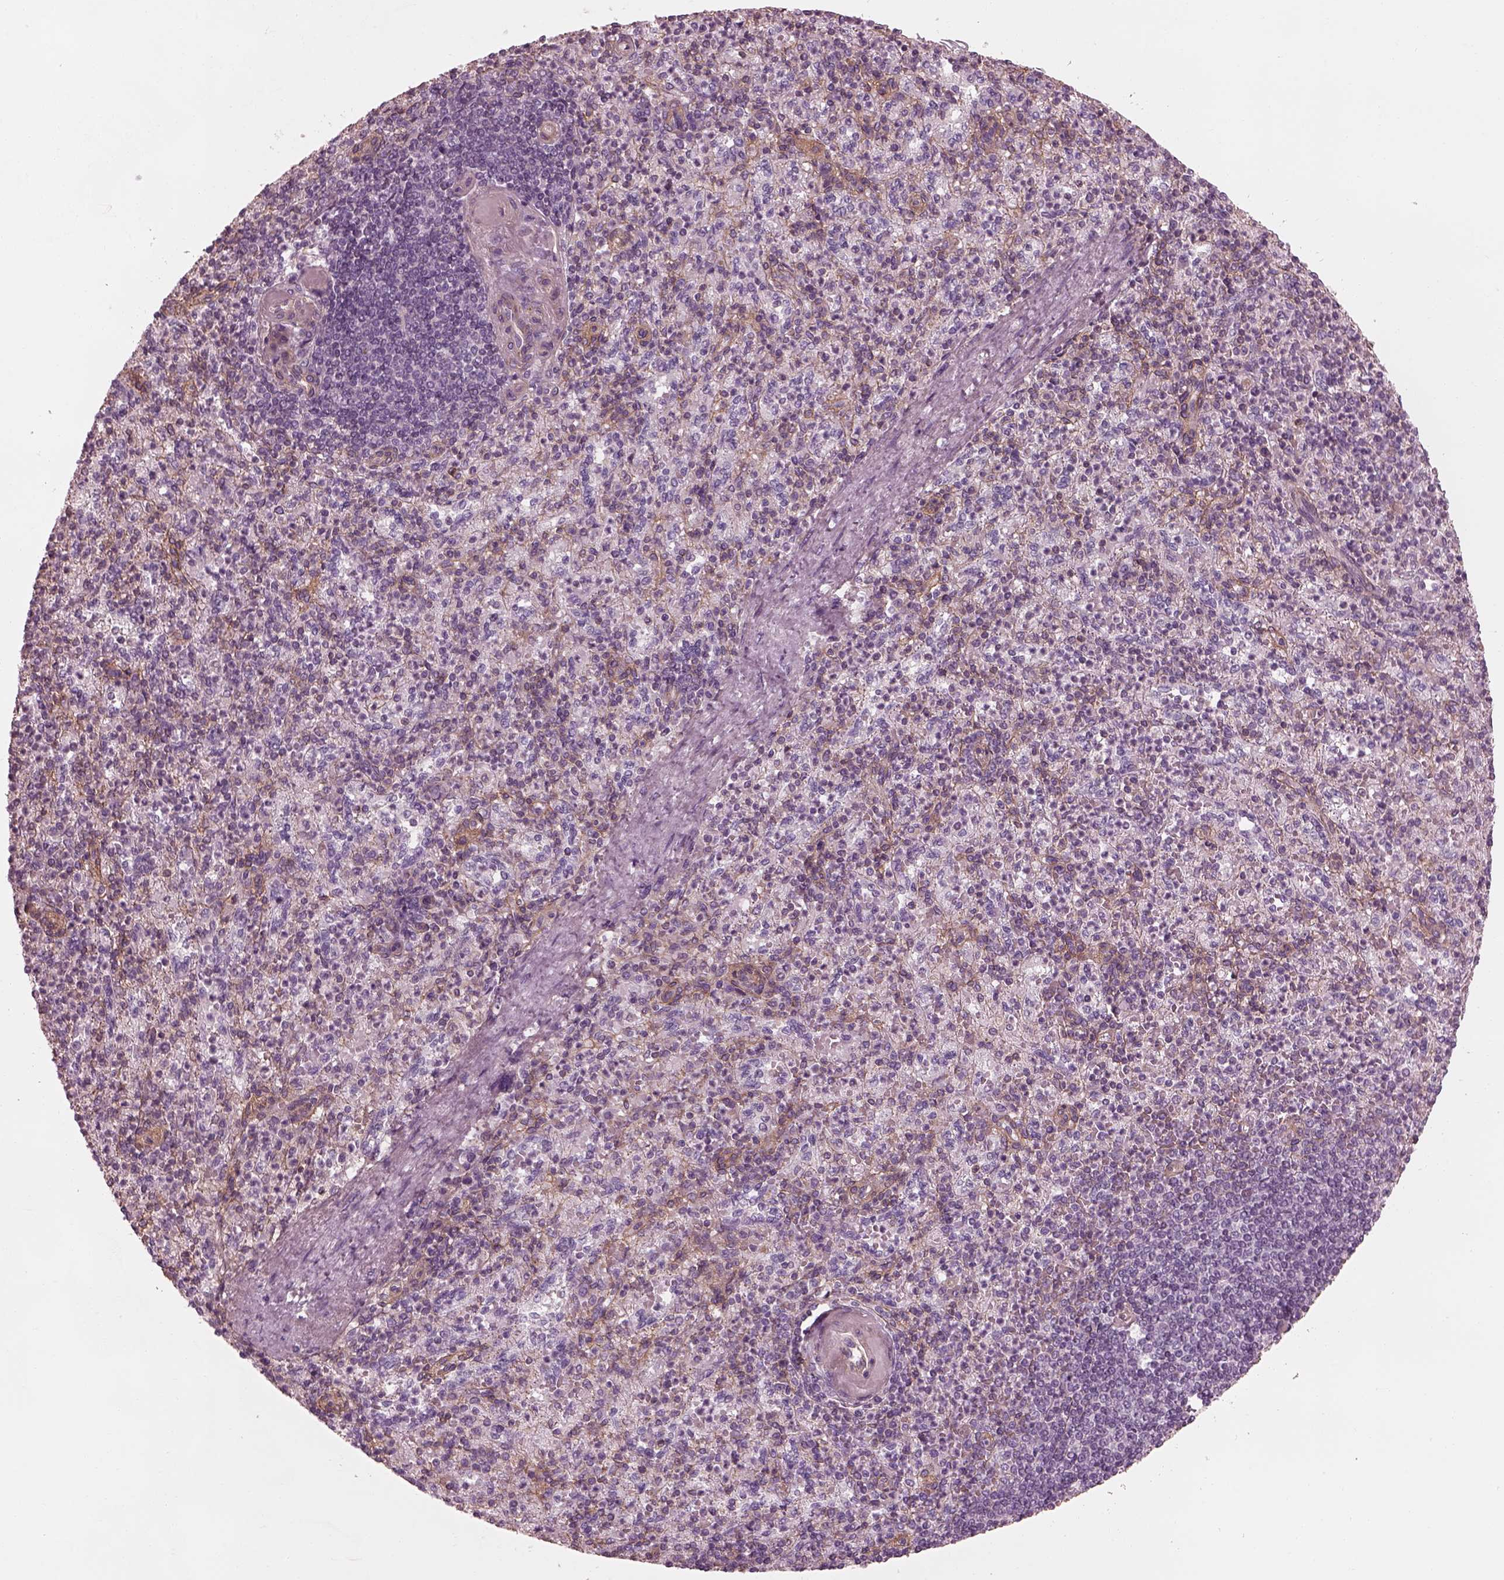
{"staining": {"intensity": "negative", "quantity": "none", "location": "none"}, "tissue": "spleen", "cell_type": "Cells in red pulp", "image_type": "normal", "snomed": [{"axis": "morphology", "description": "Normal tissue, NOS"}, {"axis": "topography", "description": "Spleen"}], "caption": "This is an immunohistochemistry (IHC) image of unremarkable spleen. There is no positivity in cells in red pulp.", "gene": "ELAPOR1", "patient": {"sex": "female", "age": 74}}